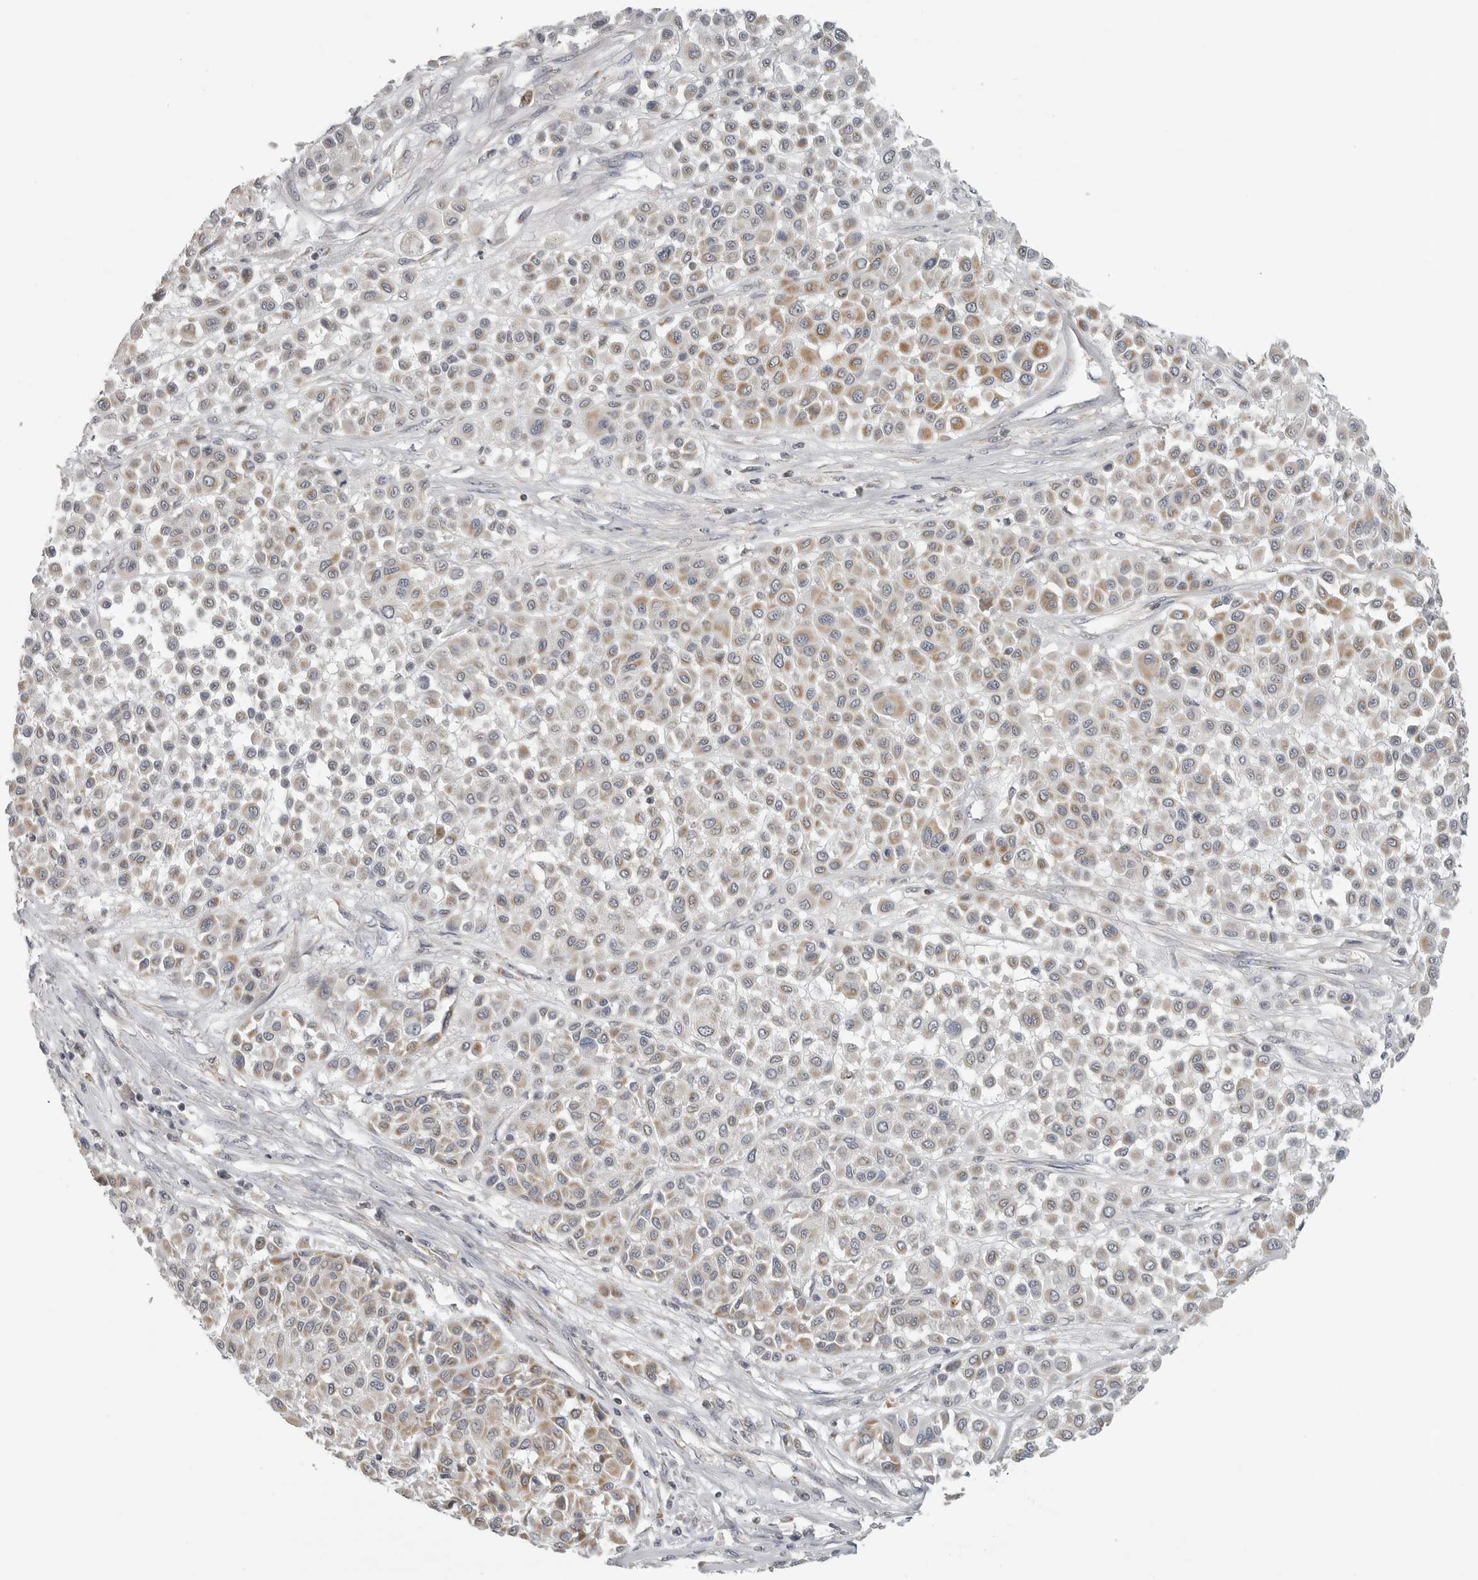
{"staining": {"intensity": "moderate", "quantity": "25%-75%", "location": "cytoplasmic/membranous"}, "tissue": "melanoma", "cell_type": "Tumor cells", "image_type": "cancer", "snomed": [{"axis": "morphology", "description": "Malignant melanoma, Metastatic site"}, {"axis": "topography", "description": "Soft tissue"}], "caption": "A brown stain highlights moderate cytoplasmic/membranous expression of a protein in malignant melanoma (metastatic site) tumor cells.", "gene": "RXFP3", "patient": {"sex": "male", "age": 41}}